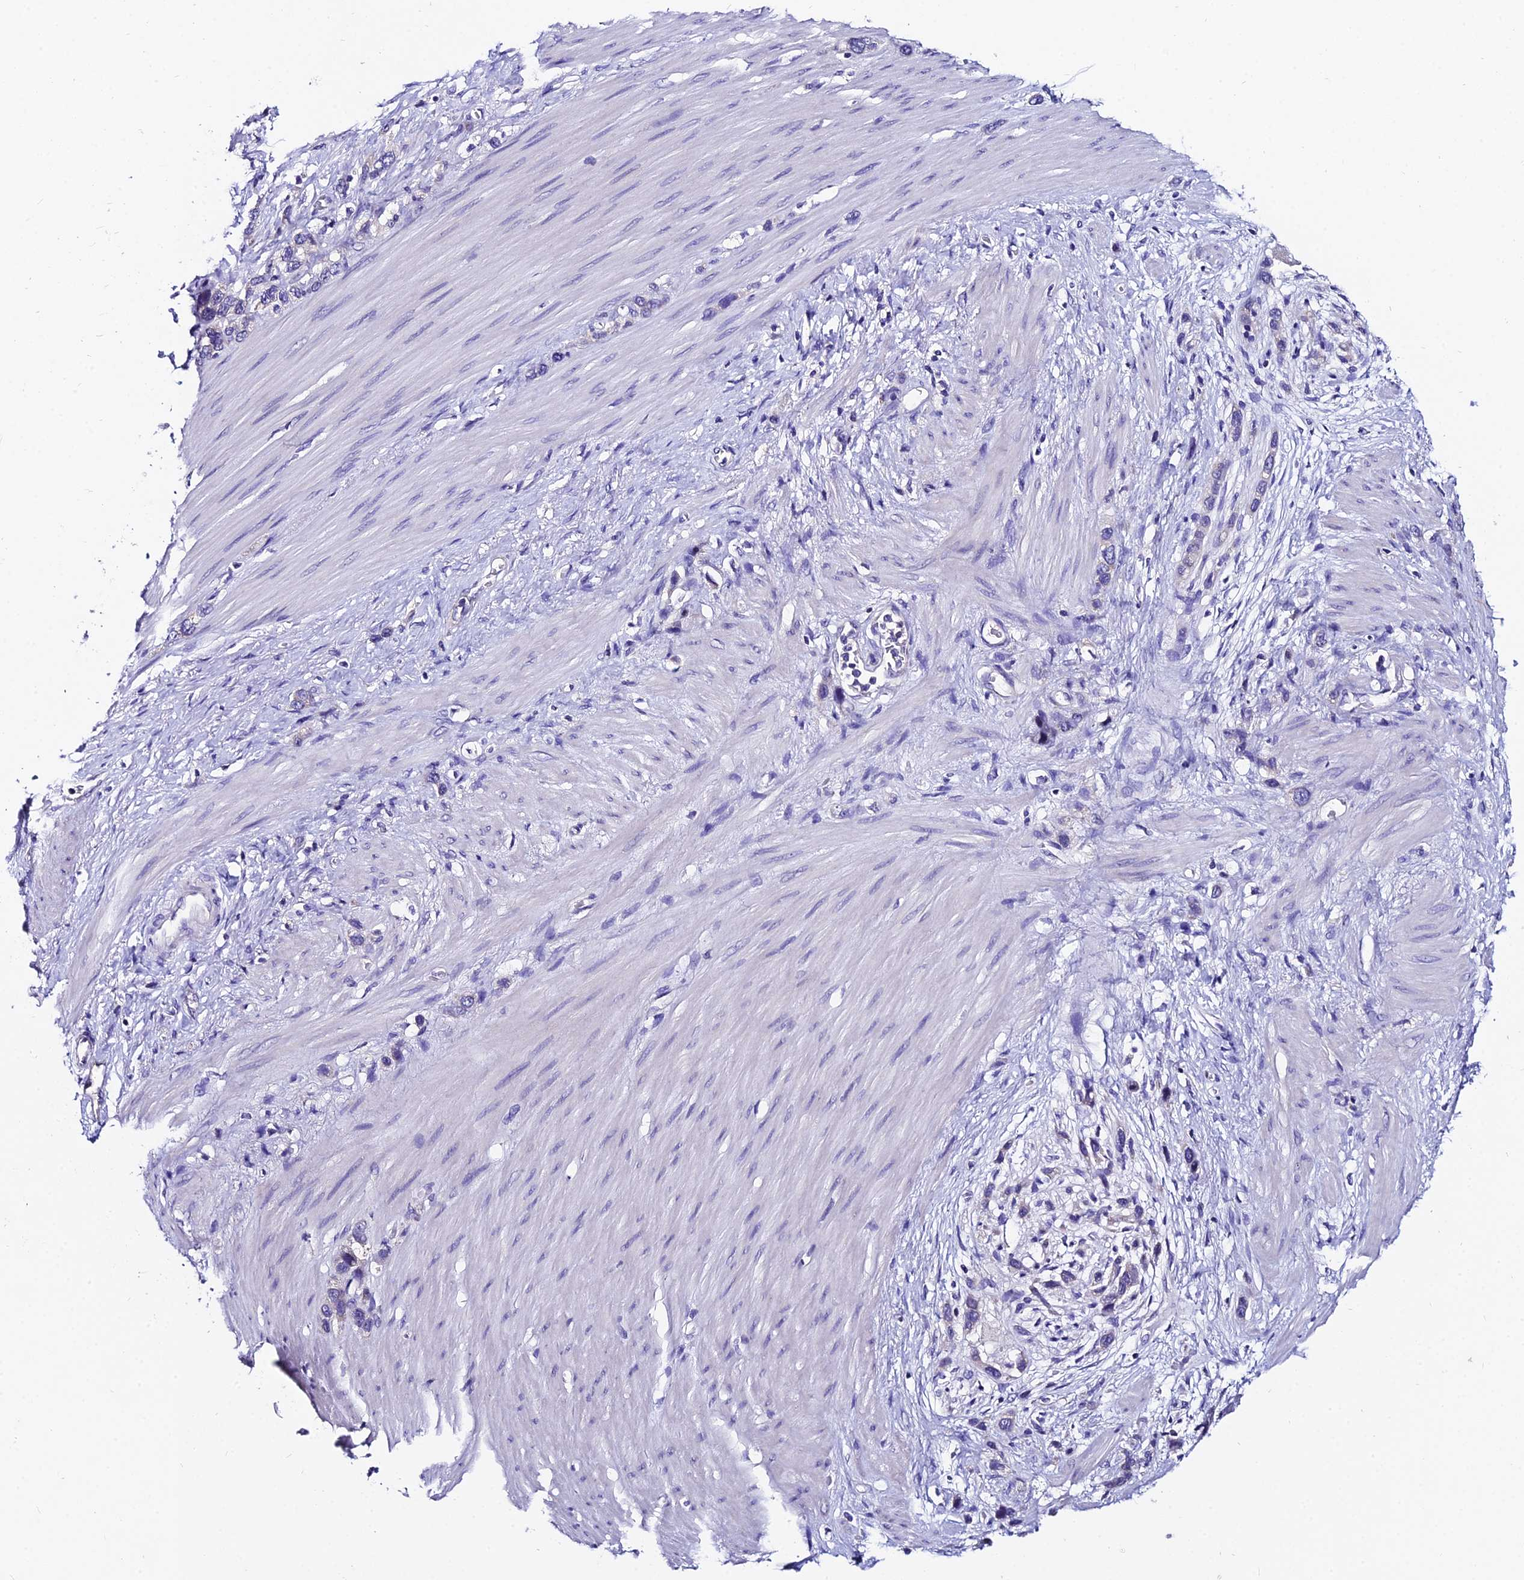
{"staining": {"intensity": "negative", "quantity": "none", "location": "none"}, "tissue": "stomach cancer", "cell_type": "Tumor cells", "image_type": "cancer", "snomed": [{"axis": "morphology", "description": "Adenocarcinoma, NOS"}, {"axis": "morphology", "description": "Adenocarcinoma, High grade"}, {"axis": "topography", "description": "Stomach, upper"}, {"axis": "topography", "description": "Stomach, lower"}], "caption": "Tumor cells show no significant protein staining in stomach cancer (adenocarcinoma (high-grade)).", "gene": "LGALS7", "patient": {"sex": "female", "age": 65}}